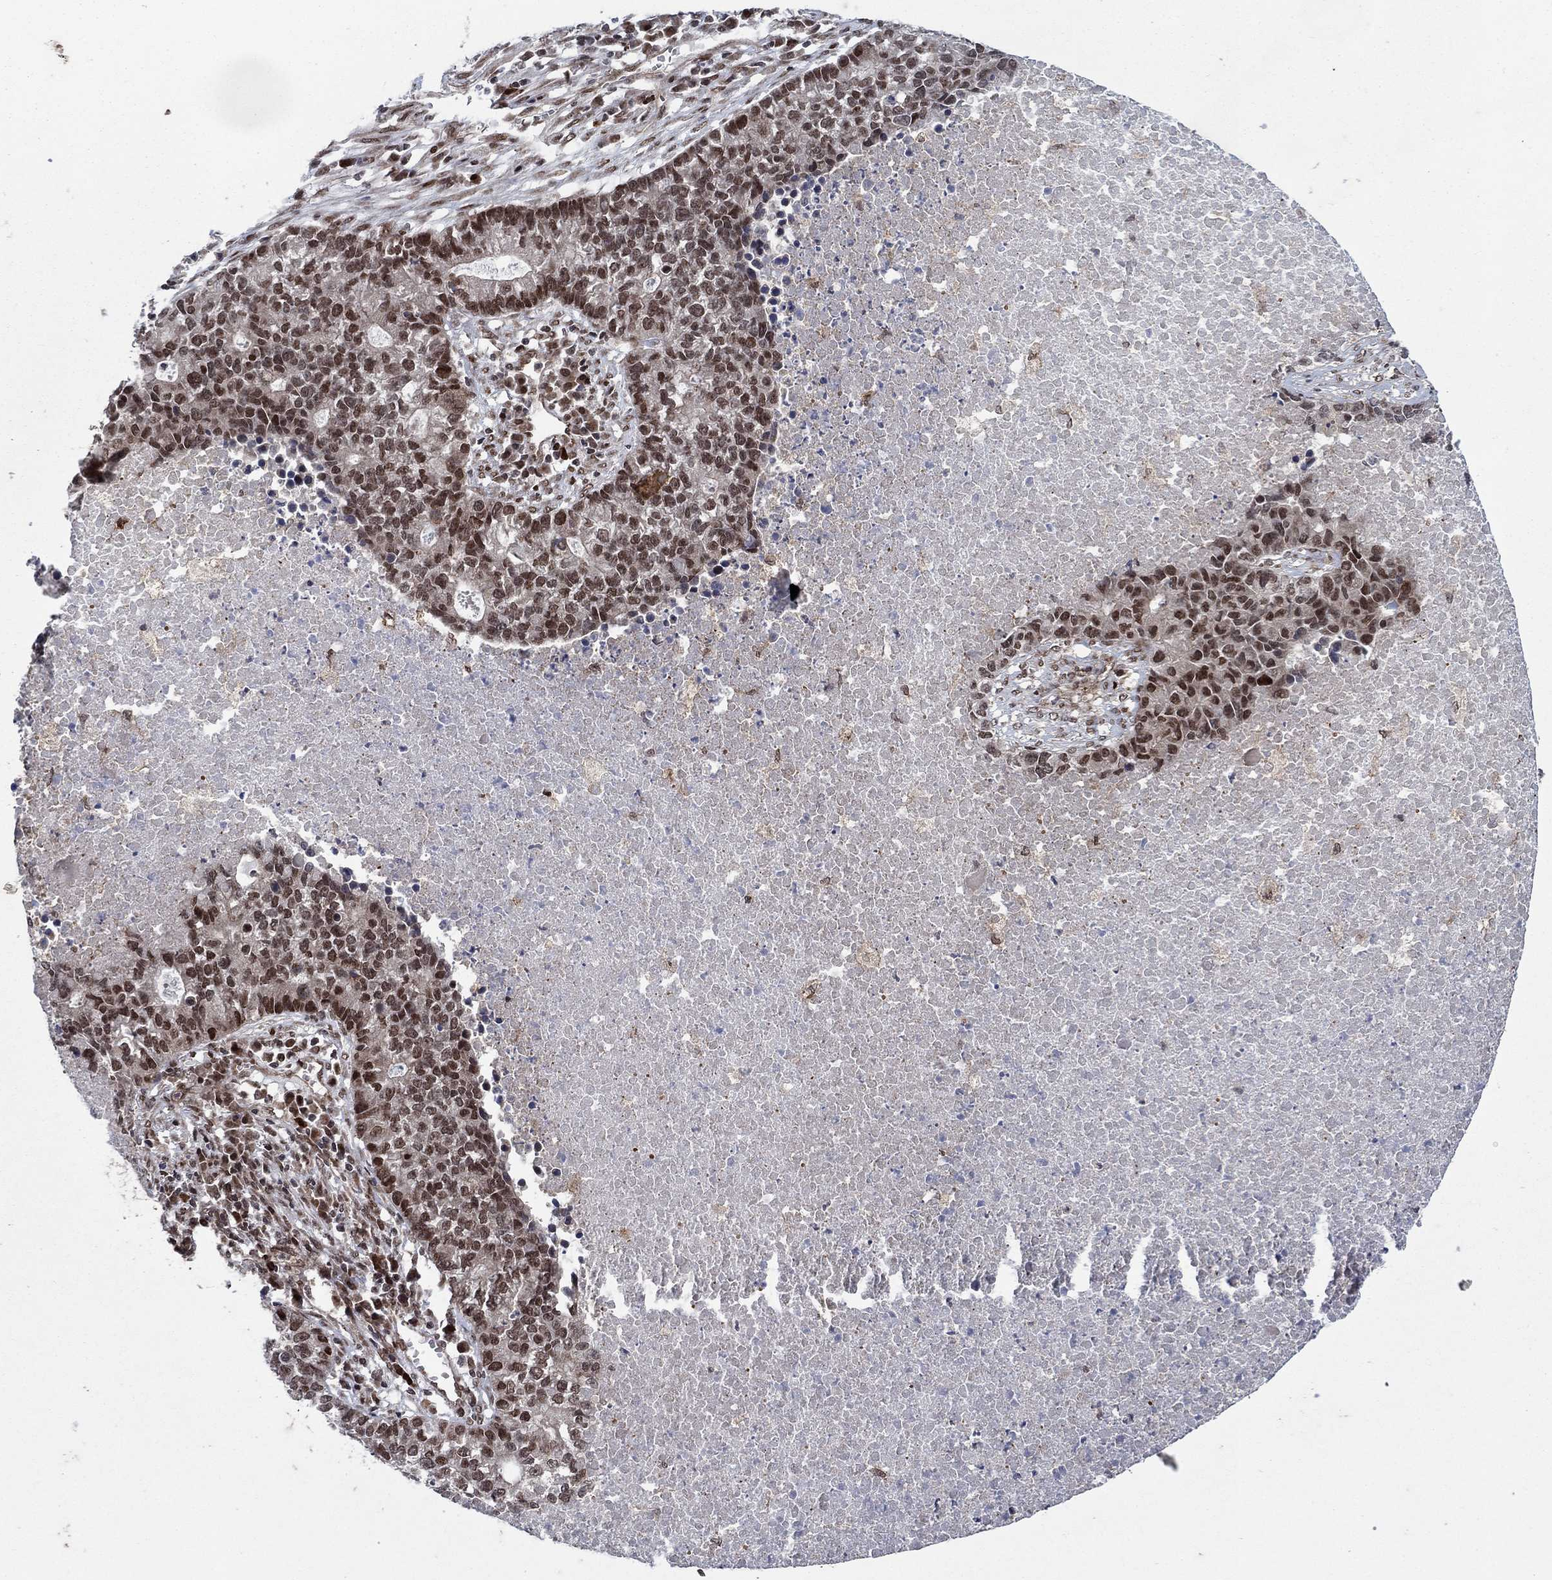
{"staining": {"intensity": "moderate", "quantity": ">75%", "location": "nuclear"}, "tissue": "lung cancer", "cell_type": "Tumor cells", "image_type": "cancer", "snomed": [{"axis": "morphology", "description": "Adenocarcinoma, NOS"}, {"axis": "topography", "description": "Lung"}], "caption": "The immunohistochemical stain highlights moderate nuclear expression in tumor cells of adenocarcinoma (lung) tissue.", "gene": "PRICKLE4", "patient": {"sex": "male", "age": 57}}